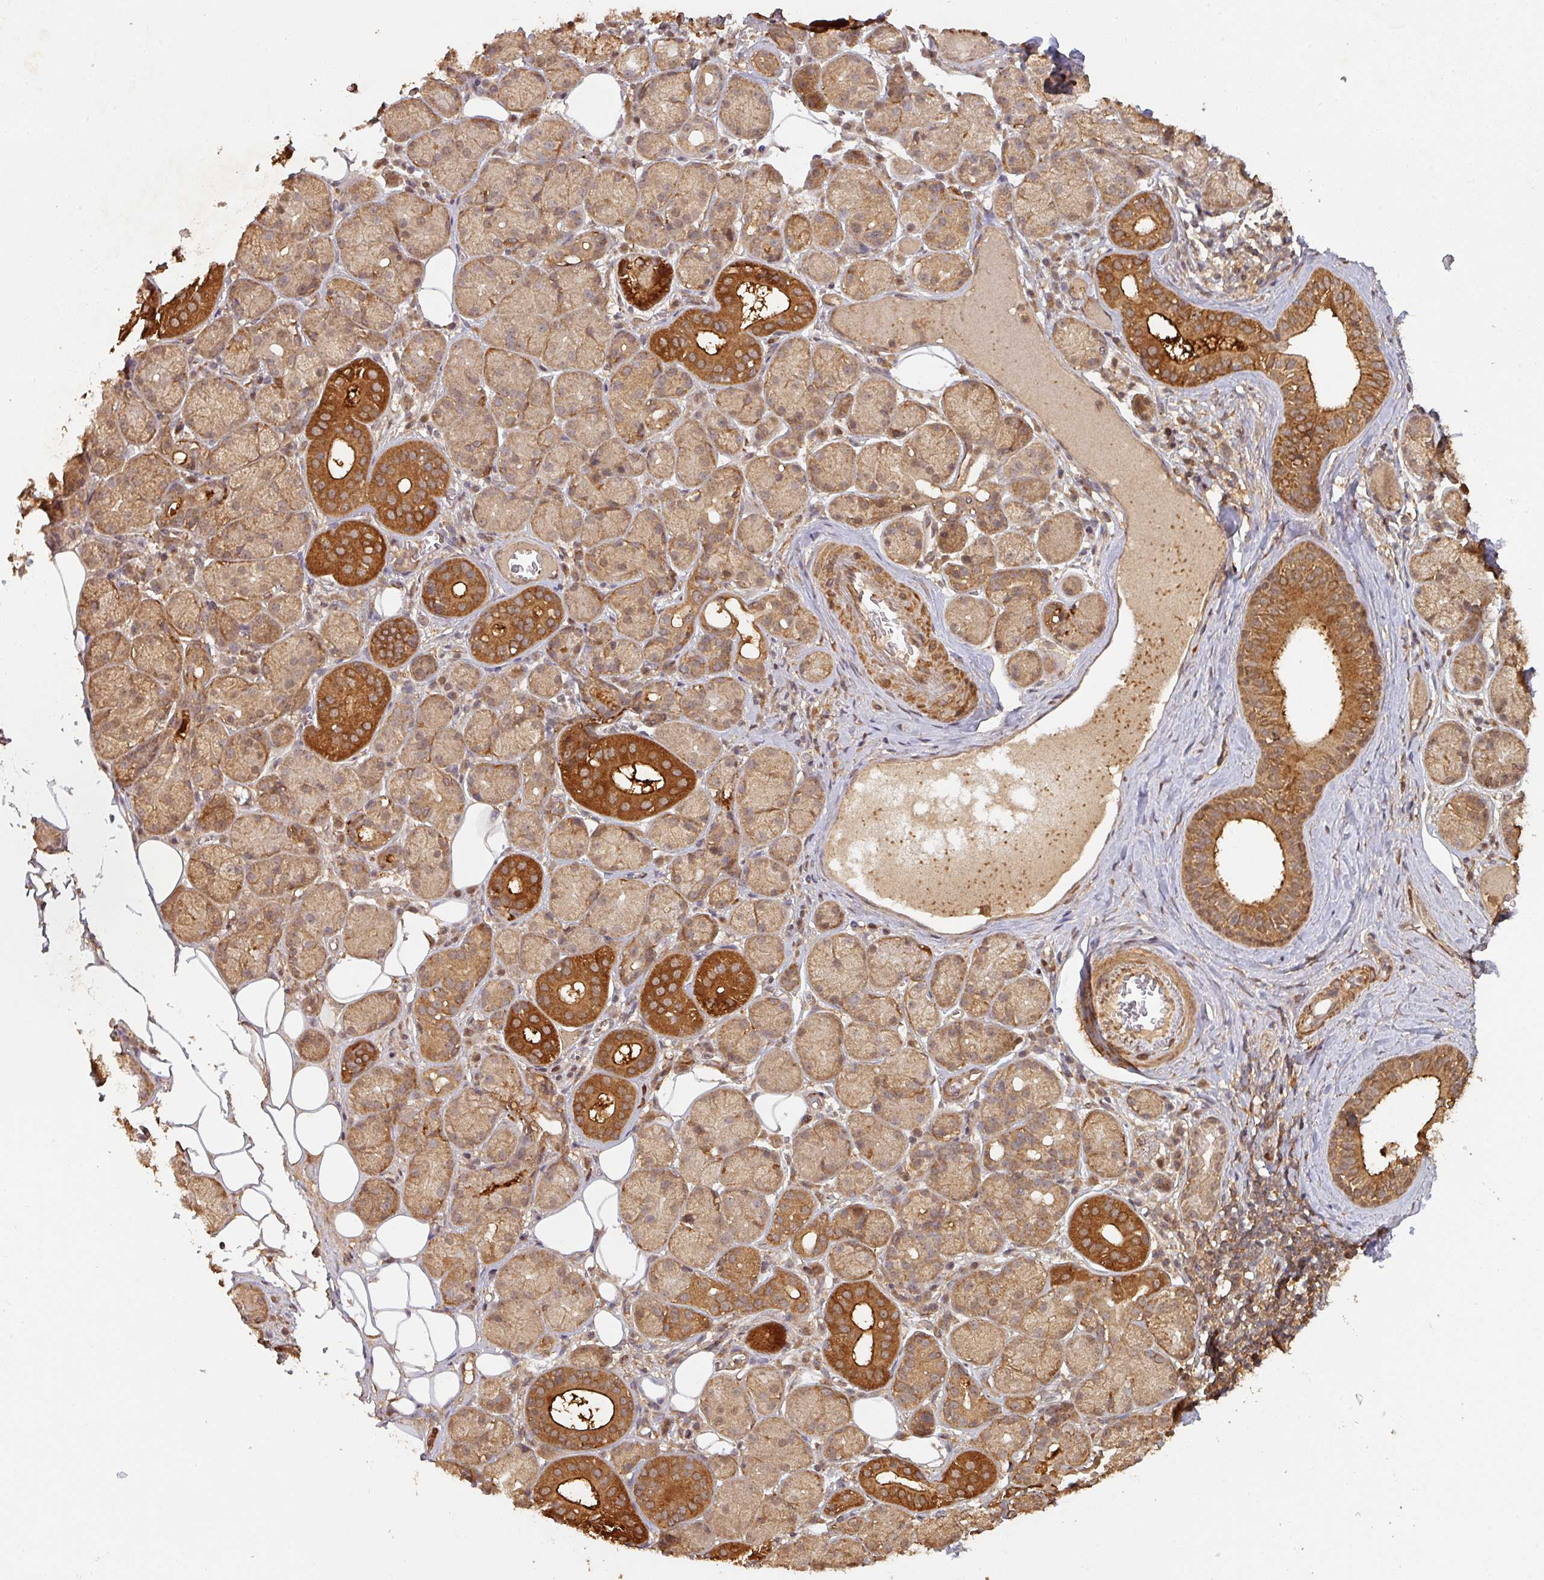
{"staining": {"intensity": "strong", "quantity": ">75%", "location": "cytoplasmic/membranous"}, "tissue": "salivary gland", "cell_type": "Glandular cells", "image_type": "normal", "snomed": [{"axis": "morphology", "description": "Squamous cell carcinoma, NOS"}, {"axis": "topography", "description": "Skin"}, {"axis": "topography", "description": "Head-Neck"}], "caption": "A photomicrograph showing strong cytoplasmic/membranous staining in about >75% of glandular cells in normal salivary gland, as visualized by brown immunohistochemical staining.", "gene": "ZNF322", "patient": {"sex": "male", "age": 80}}